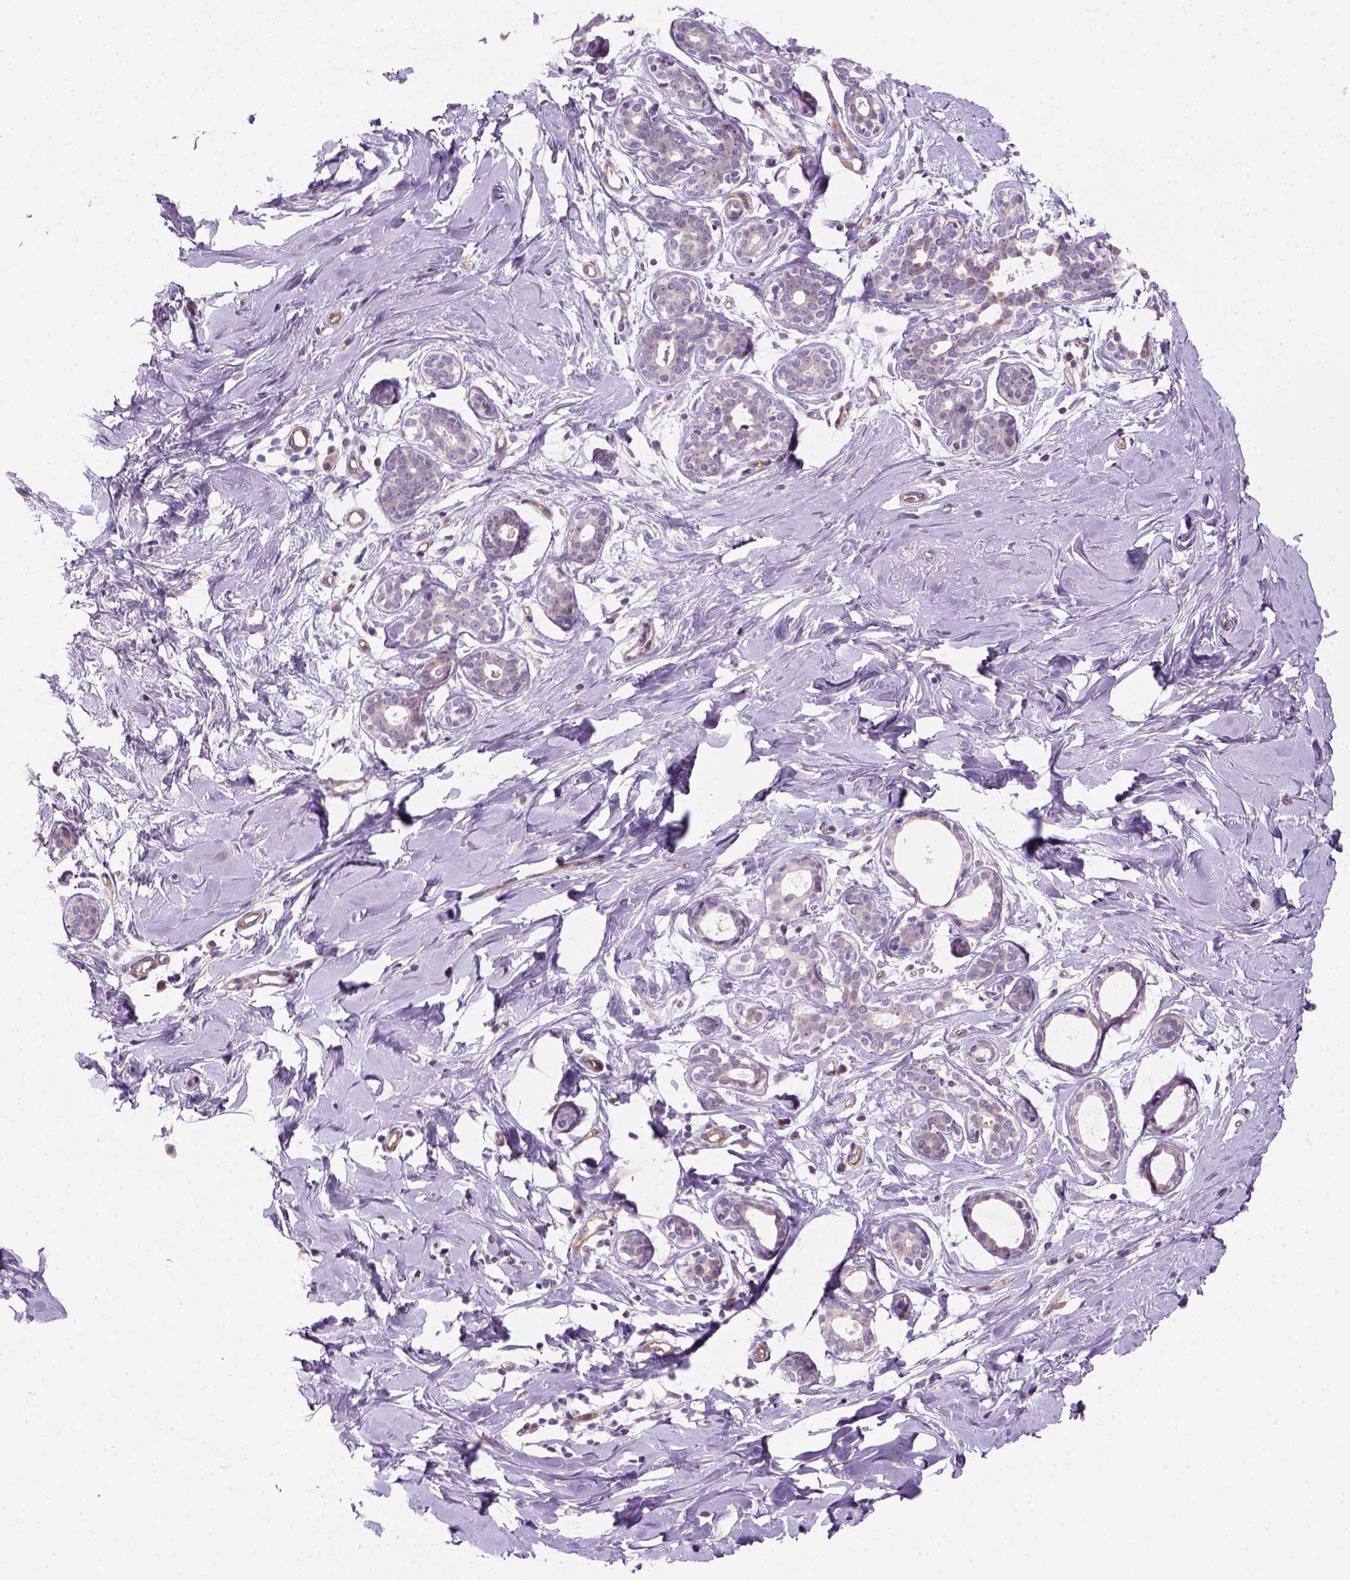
{"staining": {"intensity": "negative", "quantity": "none", "location": "none"}, "tissue": "breast", "cell_type": "Adipocytes", "image_type": "normal", "snomed": [{"axis": "morphology", "description": "Normal tissue, NOS"}, {"axis": "topography", "description": "Breast"}], "caption": "DAB immunohistochemical staining of unremarkable breast shows no significant expression in adipocytes.", "gene": "VSTM5", "patient": {"sex": "female", "age": 27}}